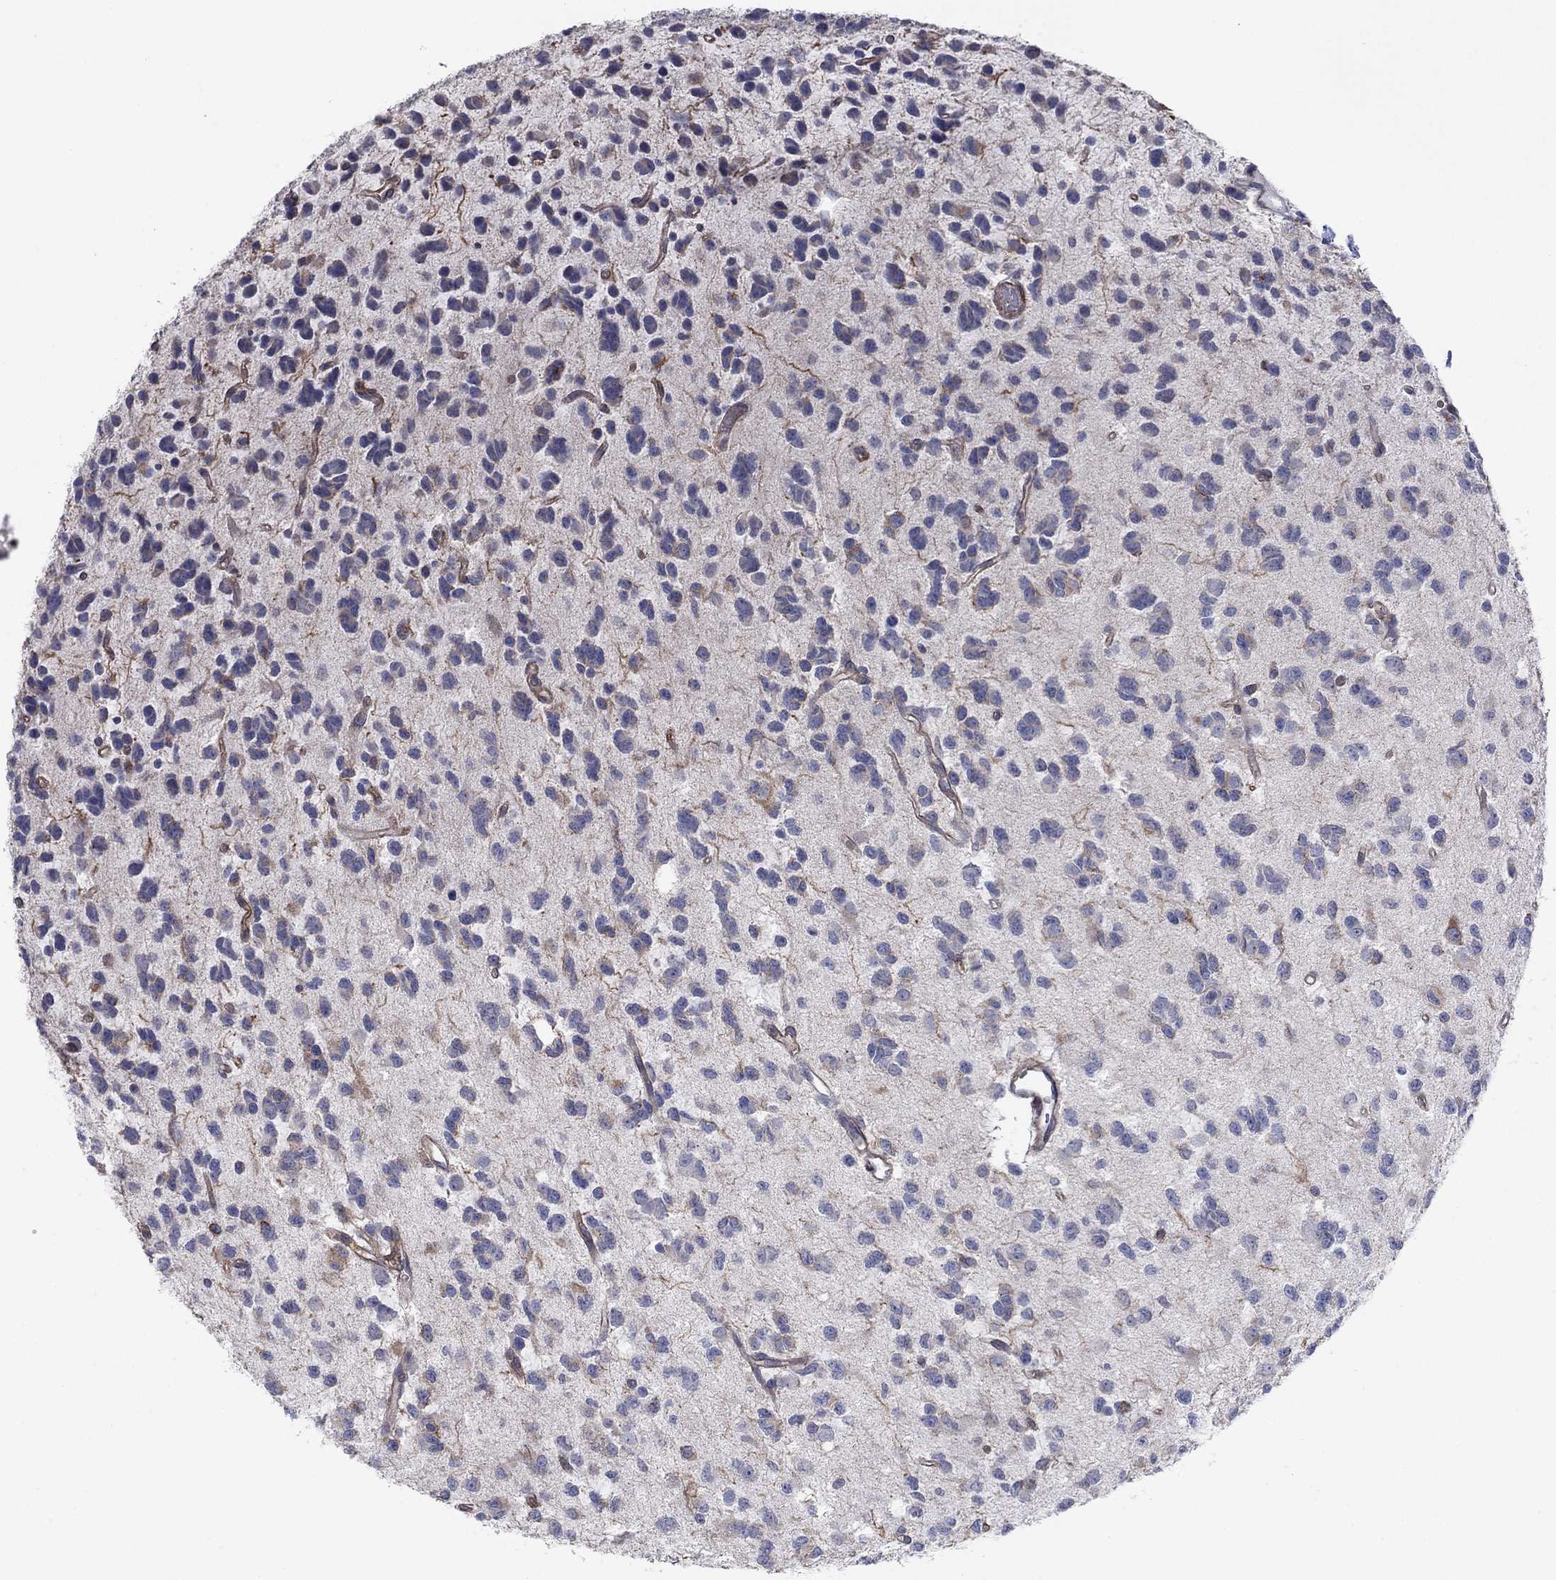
{"staining": {"intensity": "negative", "quantity": "none", "location": "none"}, "tissue": "glioma", "cell_type": "Tumor cells", "image_type": "cancer", "snomed": [{"axis": "morphology", "description": "Glioma, malignant, Low grade"}, {"axis": "topography", "description": "Brain"}], "caption": "High power microscopy photomicrograph of an immunohistochemistry (IHC) histopathology image of malignant glioma (low-grade), revealing no significant positivity in tumor cells.", "gene": "PSD4", "patient": {"sex": "female", "age": 45}}